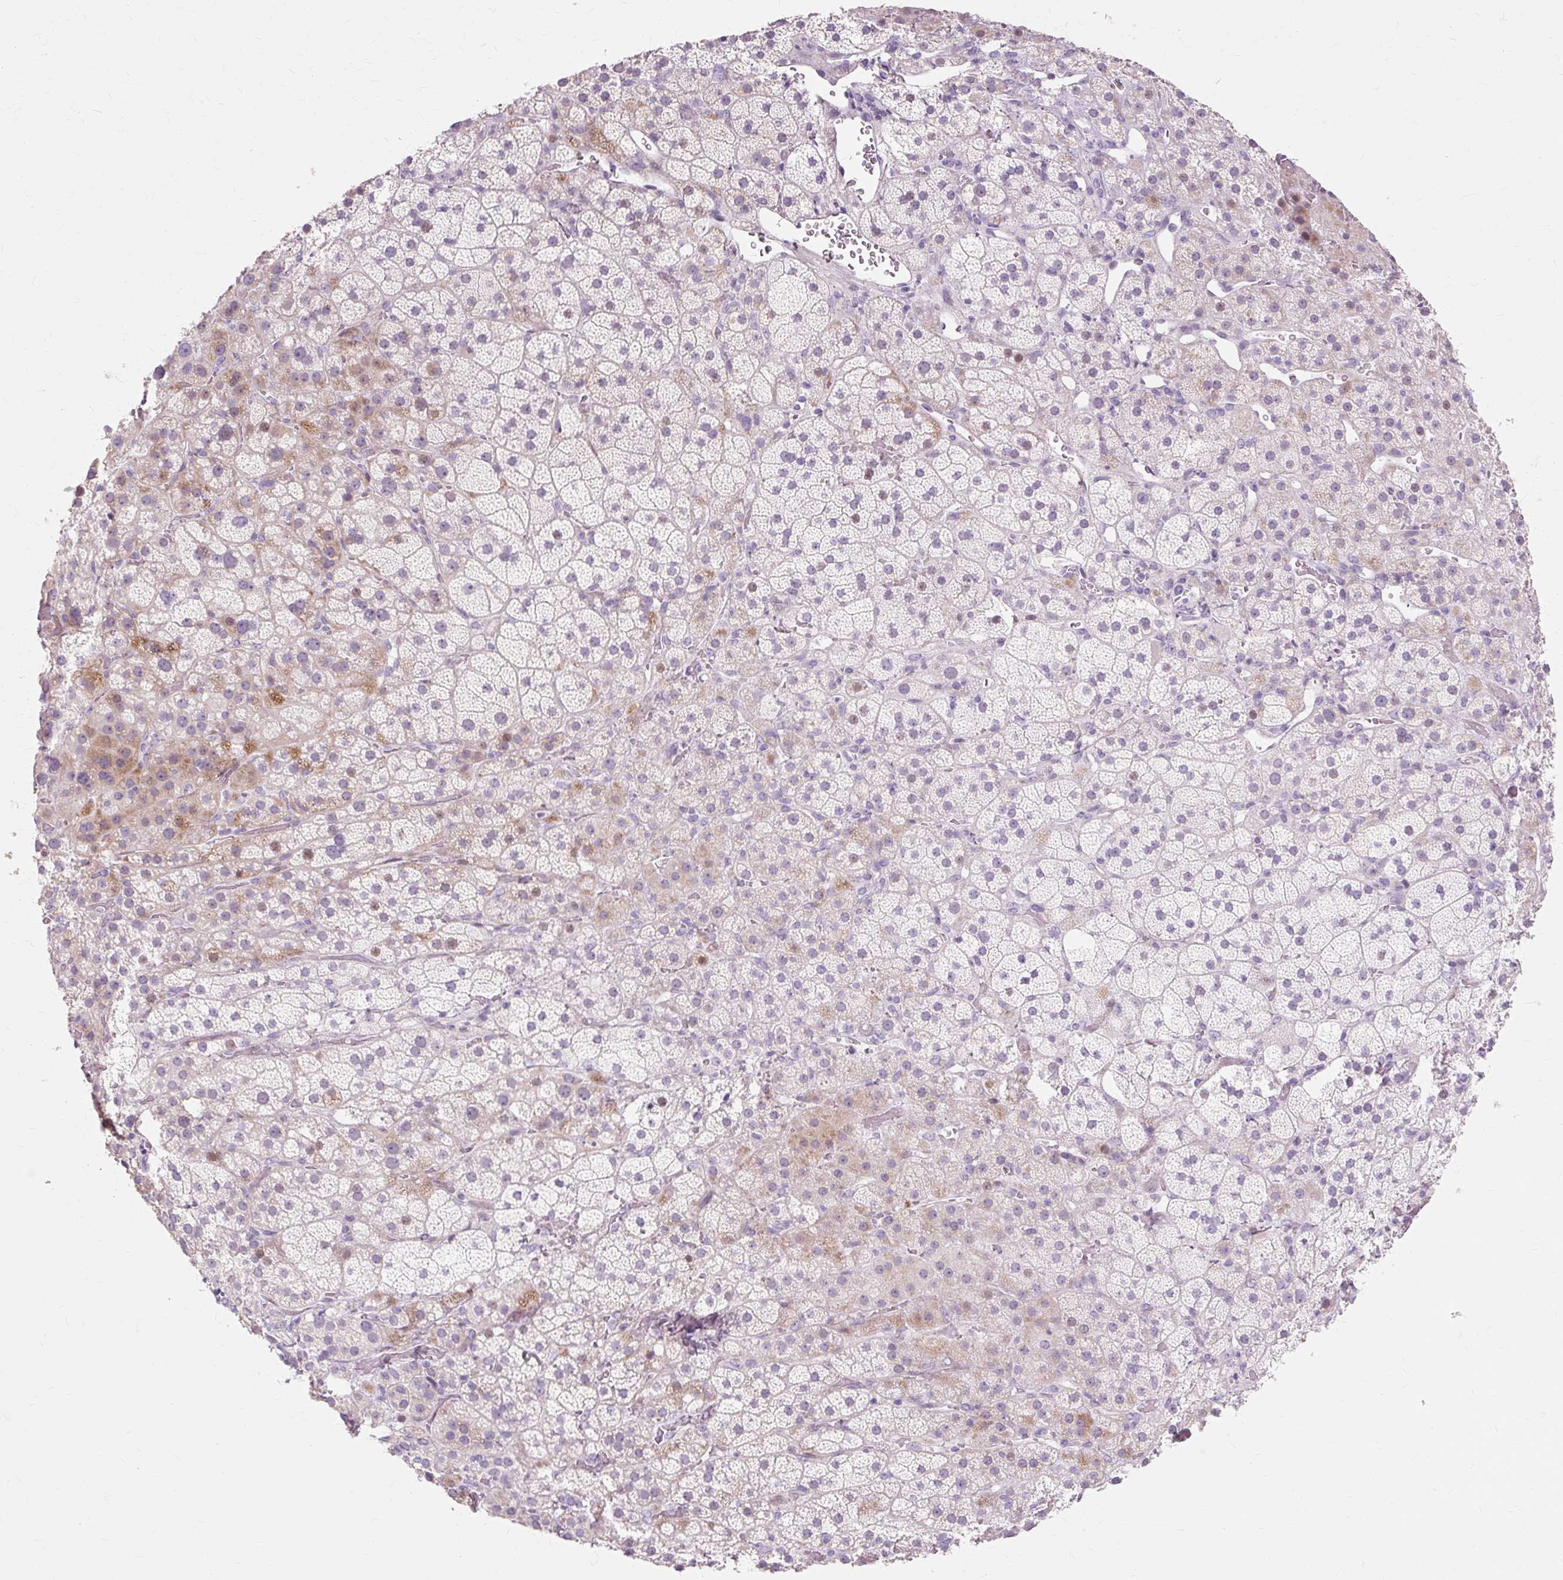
{"staining": {"intensity": "moderate", "quantity": "<25%", "location": "cytoplasmic/membranous"}, "tissue": "adrenal gland", "cell_type": "Glandular cells", "image_type": "normal", "snomed": [{"axis": "morphology", "description": "Normal tissue, NOS"}, {"axis": "topography", "description": "Adrenal gland"}], "caption": "Immunohistochemistry of benign adrenal gland shows low levels of moderate cytoplasmic/membranous staining in approximately <25% of glandular cells.", "gene": "IRX2", "patient": {"sex": "male", "age": 57}}